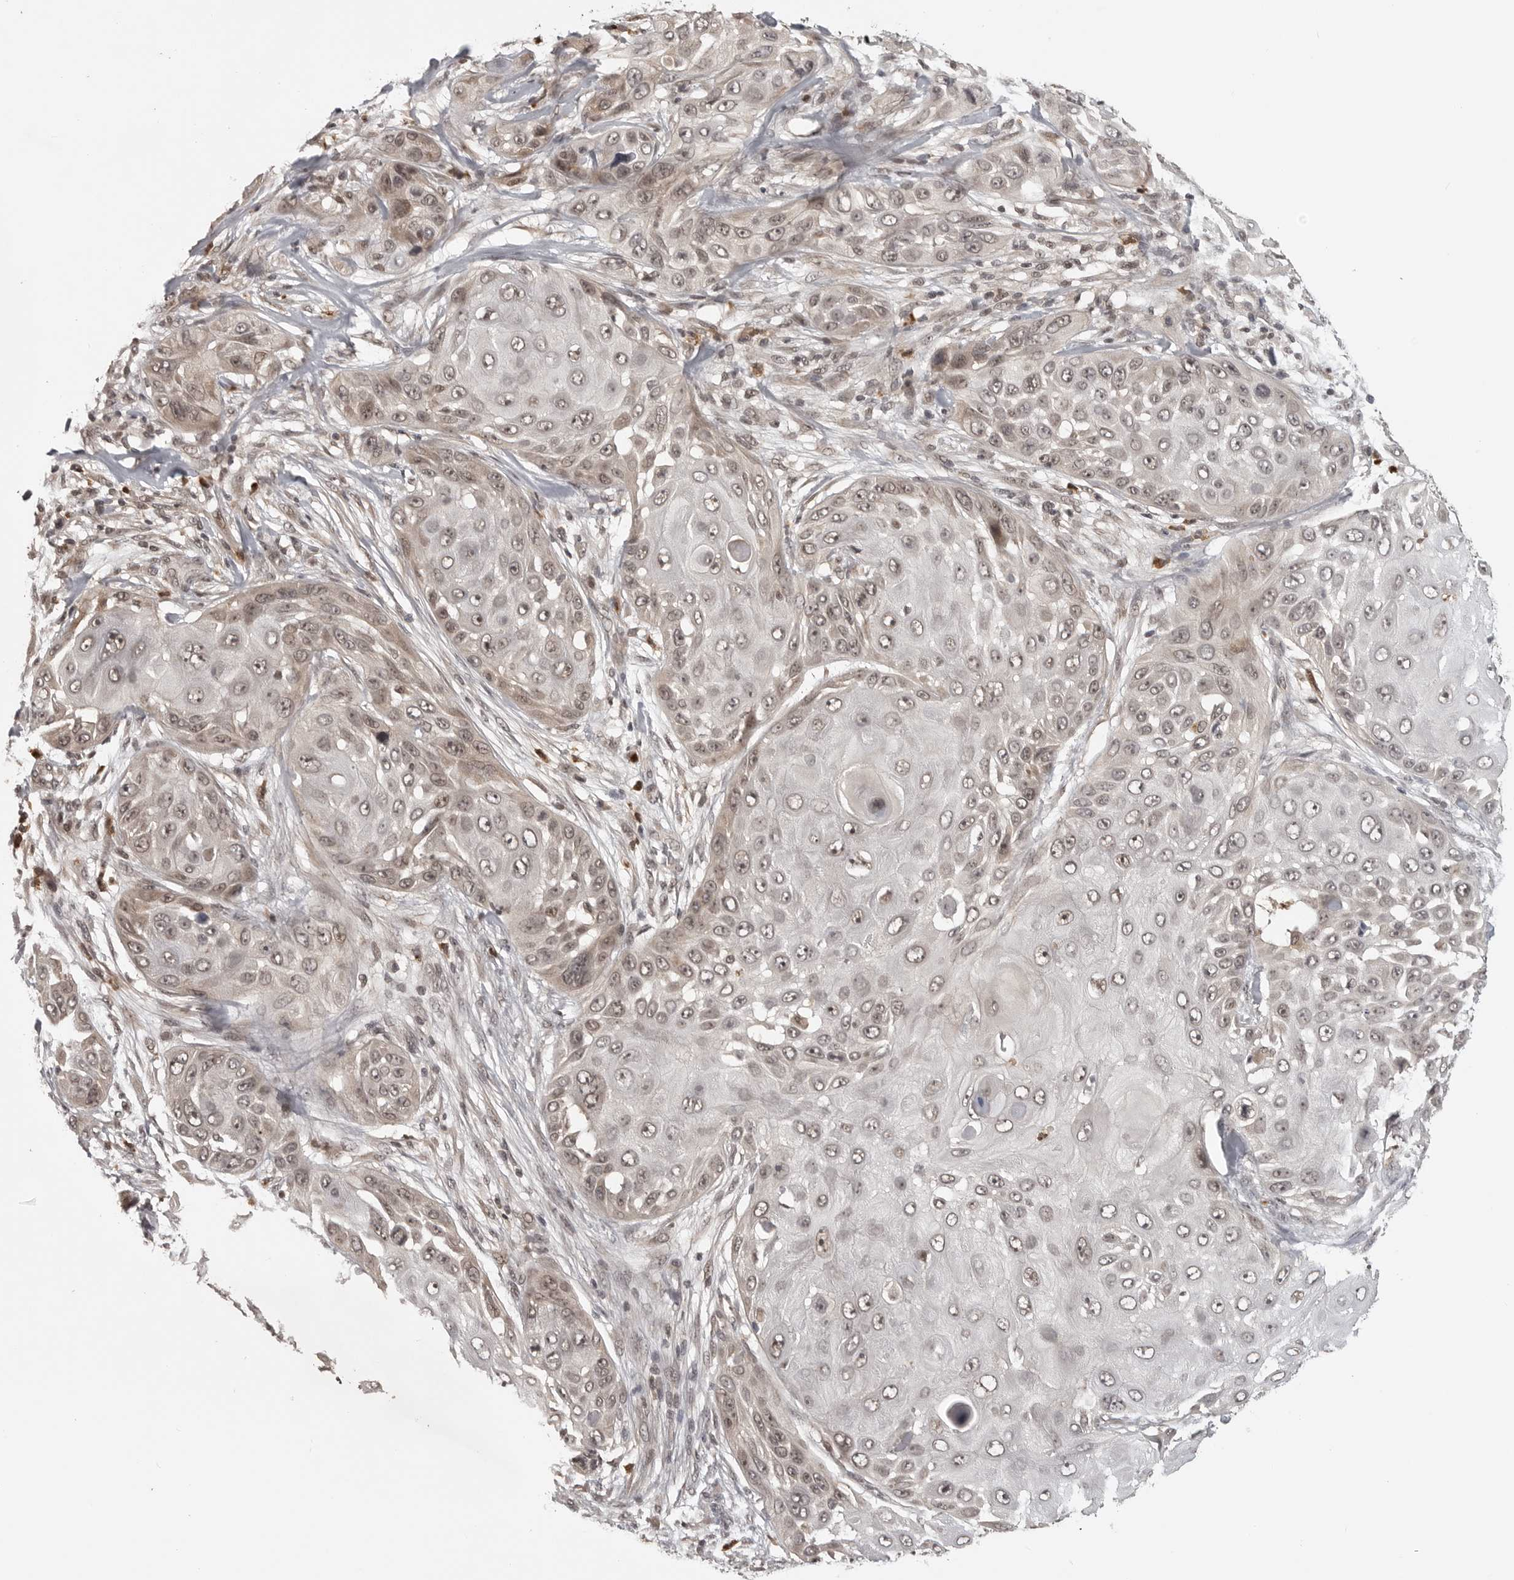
{"staining": {"intensity": "weak", "quantity": ">75%", "location": "cytoplasmic/membranous,nuclear"}, "tissue": "skin cancer", "cell_type": "Tumor cells", "image_type": "cancer", "snomed": [{"axis": "morphology", "description": "Squamous cell carcinoma, NOS"}, {"axis": "topography", "description": "Skin"}], "caption": "There is low levels of weak cytoplasmic/membranous and nuclear staining in tumor cells of squamous cell carcinoma (skin), as demonstrated by immunohistochemical staining (brown color).", "gene": "PEG3", "patient": {"sex": "female", "age": 44}}